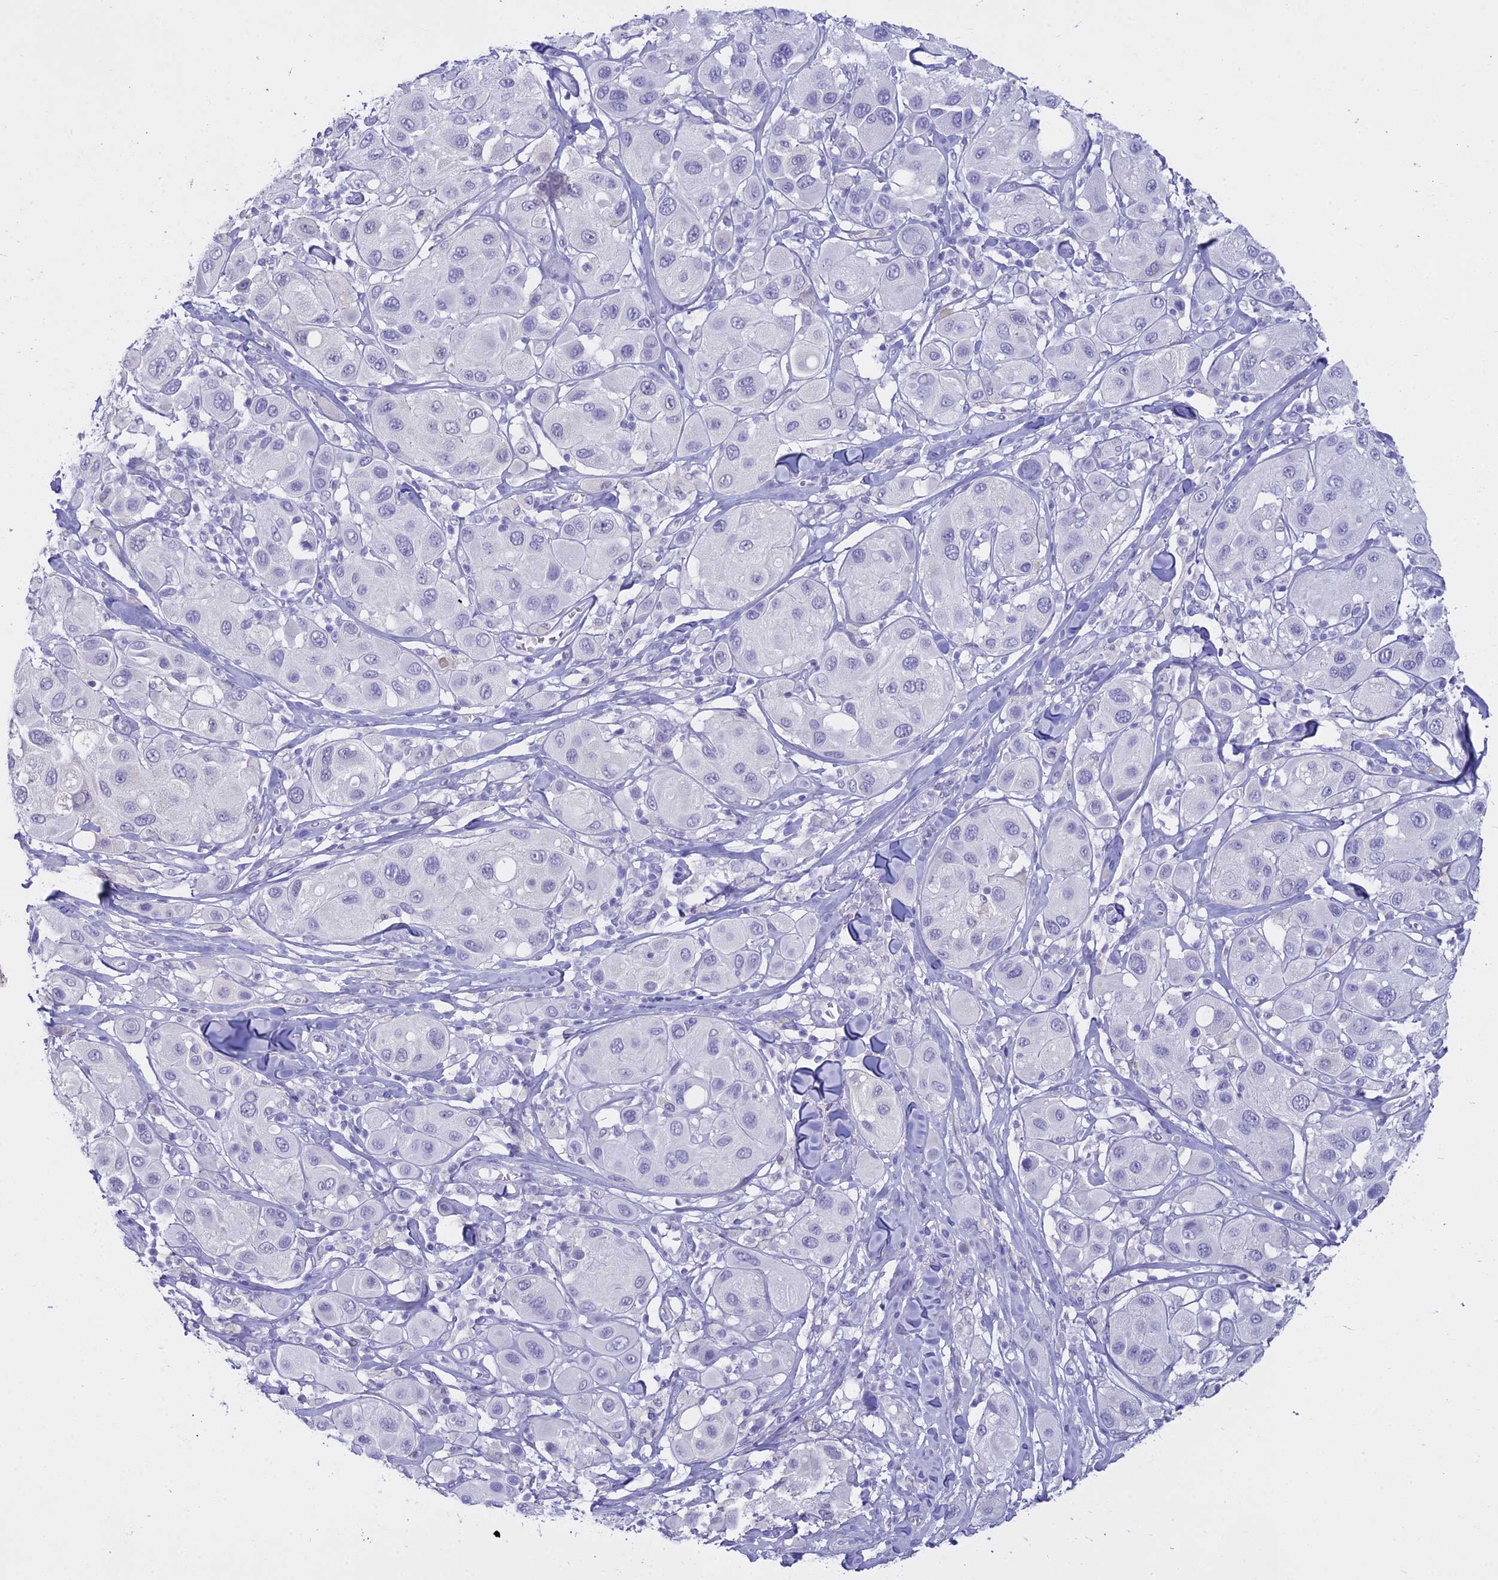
{"staining": {"intensity": "negative", "quantity": "none", "location": "none"}, "tissue": "melanoma", "cell_type": "Tumor cells", "image_type": "cancer", "snomed": [{"axis": "morphology", "description": "Malignant melanoma, Metastatic site"}, {"axis": "topography", "description": "Skin"}], "caption": "Photomicrograph shows no significant protein expression in tumor cells of melanoma. The staining is performed using DAB brown chromogen with nuclei counter-stained in using hematoxylin.", "gene": "ALPP", "patient": {"sex": "male", "age": 41}}